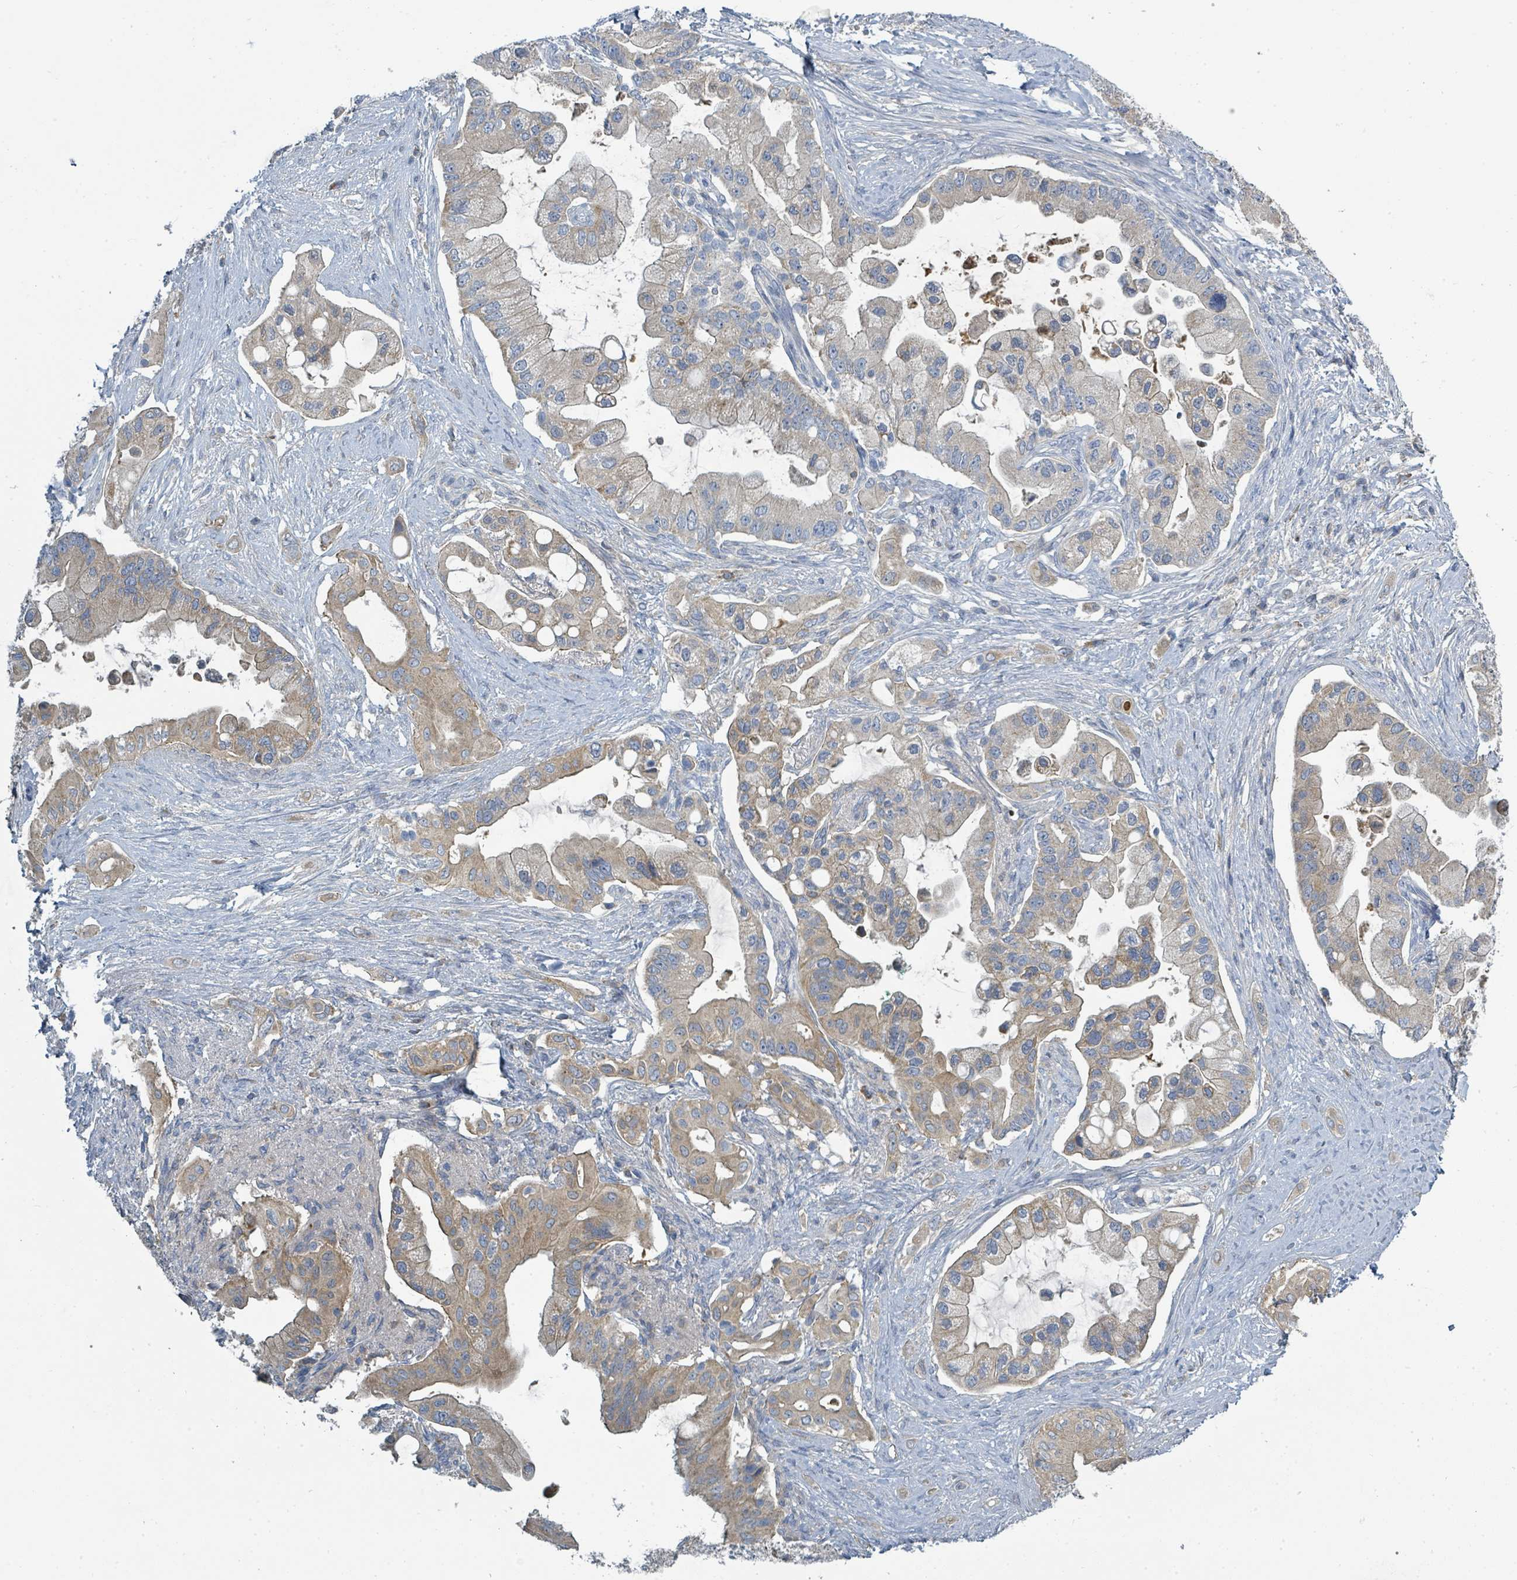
{"staining": {"intensity": "weak", "quantity": "25%-75%", "location": "cytoplasmic/membranous"}, "tissue": "pancreatic cancer", "cell_type": "Tumor cells", "image_type": "cancer", "snomed": [{"axis": "morphology", "description": "Adenocarcinoma, NOS"}, {"axis": "topography", "description": "Pancreas"}], "caption": "Pancreatic cancer stained for a protein (brown) displays weak cytoplasmic/membranous positive staining in approximately 25%-75% of tumor cells.", "gene": "SLC25A23", "patient": {"sex": "male", "age": 57}}